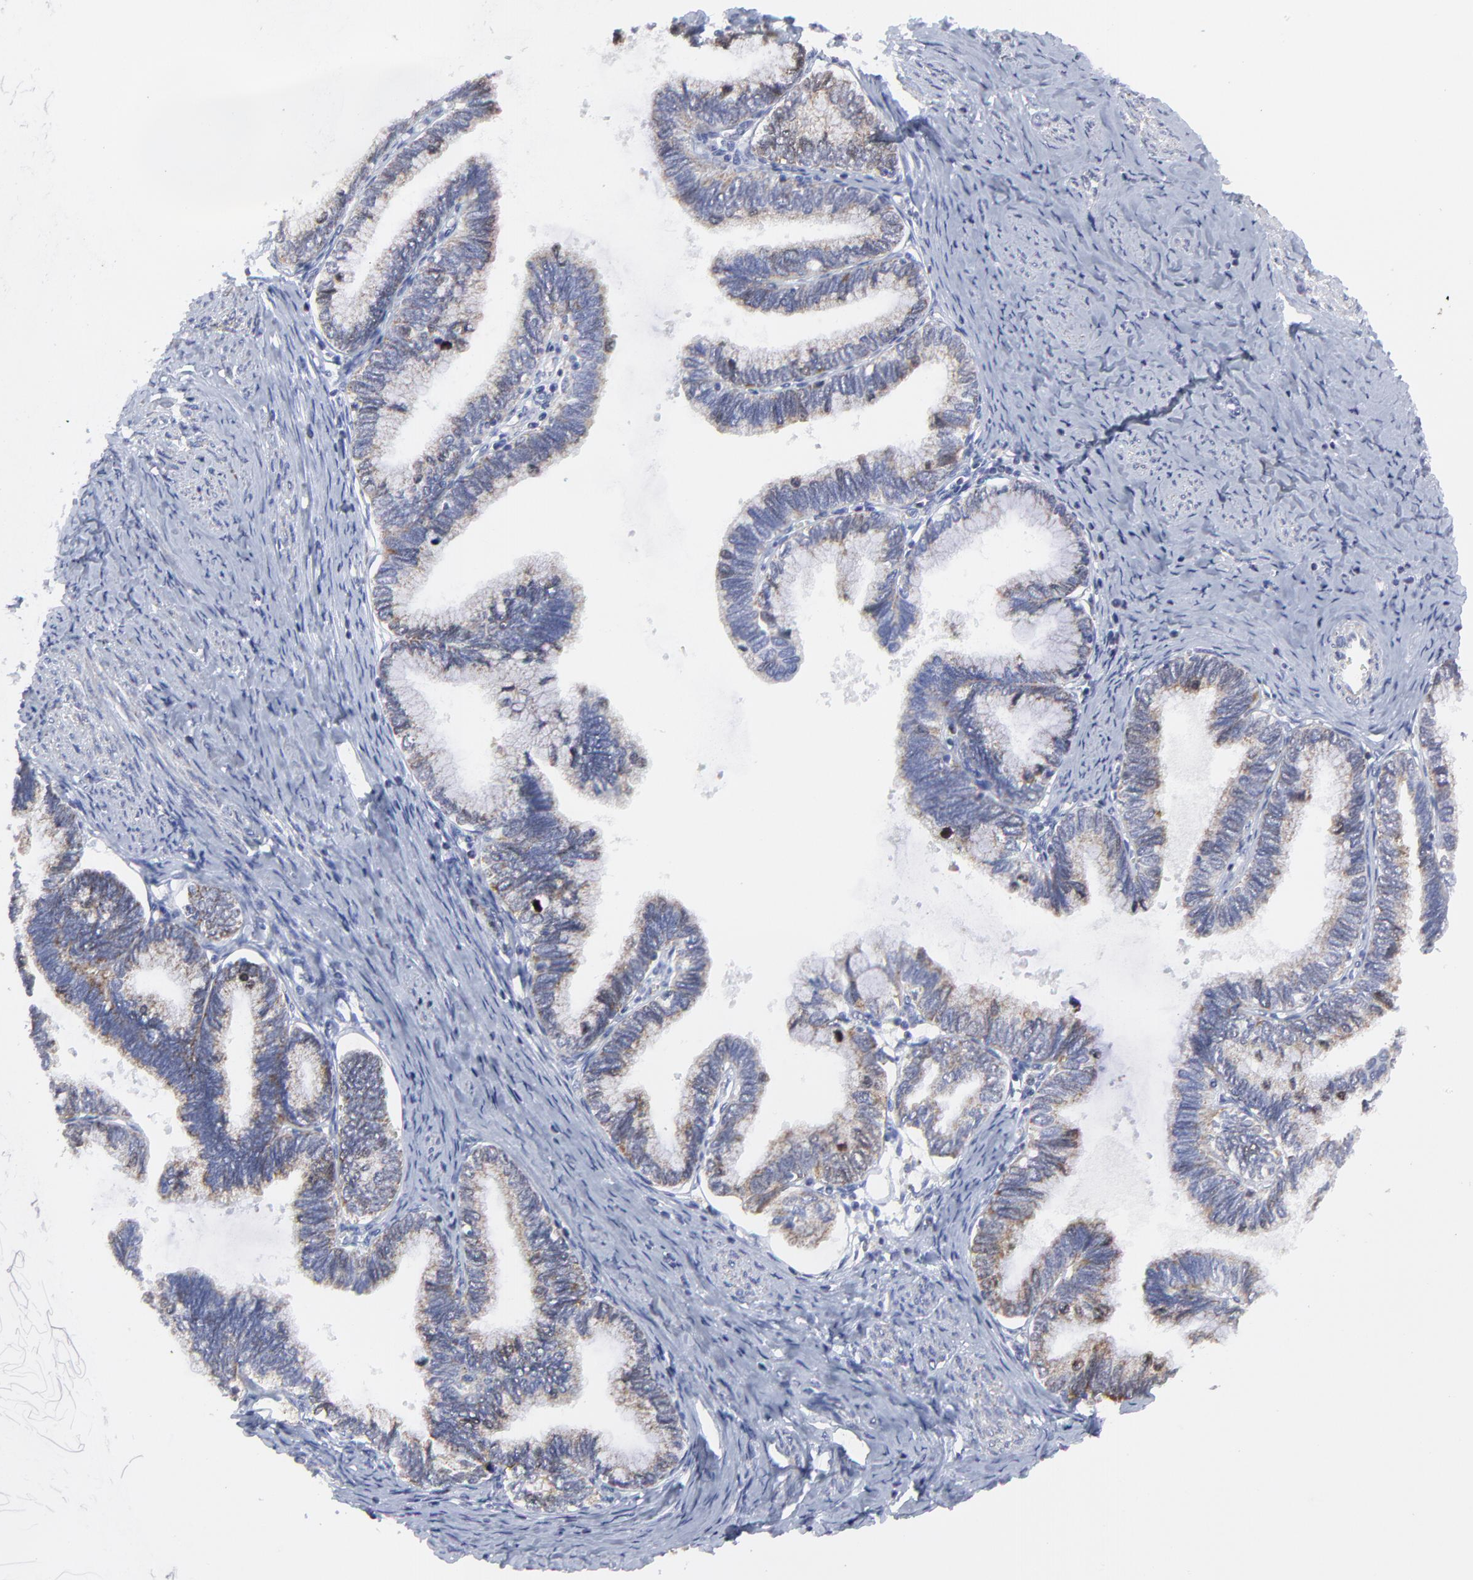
{"staining": {"intensity": "weak", "quantity": ">75%", "location": "cytoplasmic/membranous,nuclear"}, "tissue": "cervical cancer", "cell_type": "Tumor cells", "image_type": "cancer", "snomed": [{"axis": "morphology", "description": "Adenocarcinoma, NOS"}, {"axis": "topography", "description": "Cervix"}], "caption": "High-power microscopy captured an IHC image of adenocarcinoma (cervical), revealing weak cytoplasmic/membranous and nuclear expression in approximately >75% of tumor cells.", "gene": "NCAPH", "patient": {"sex": "female", "age": 49}}